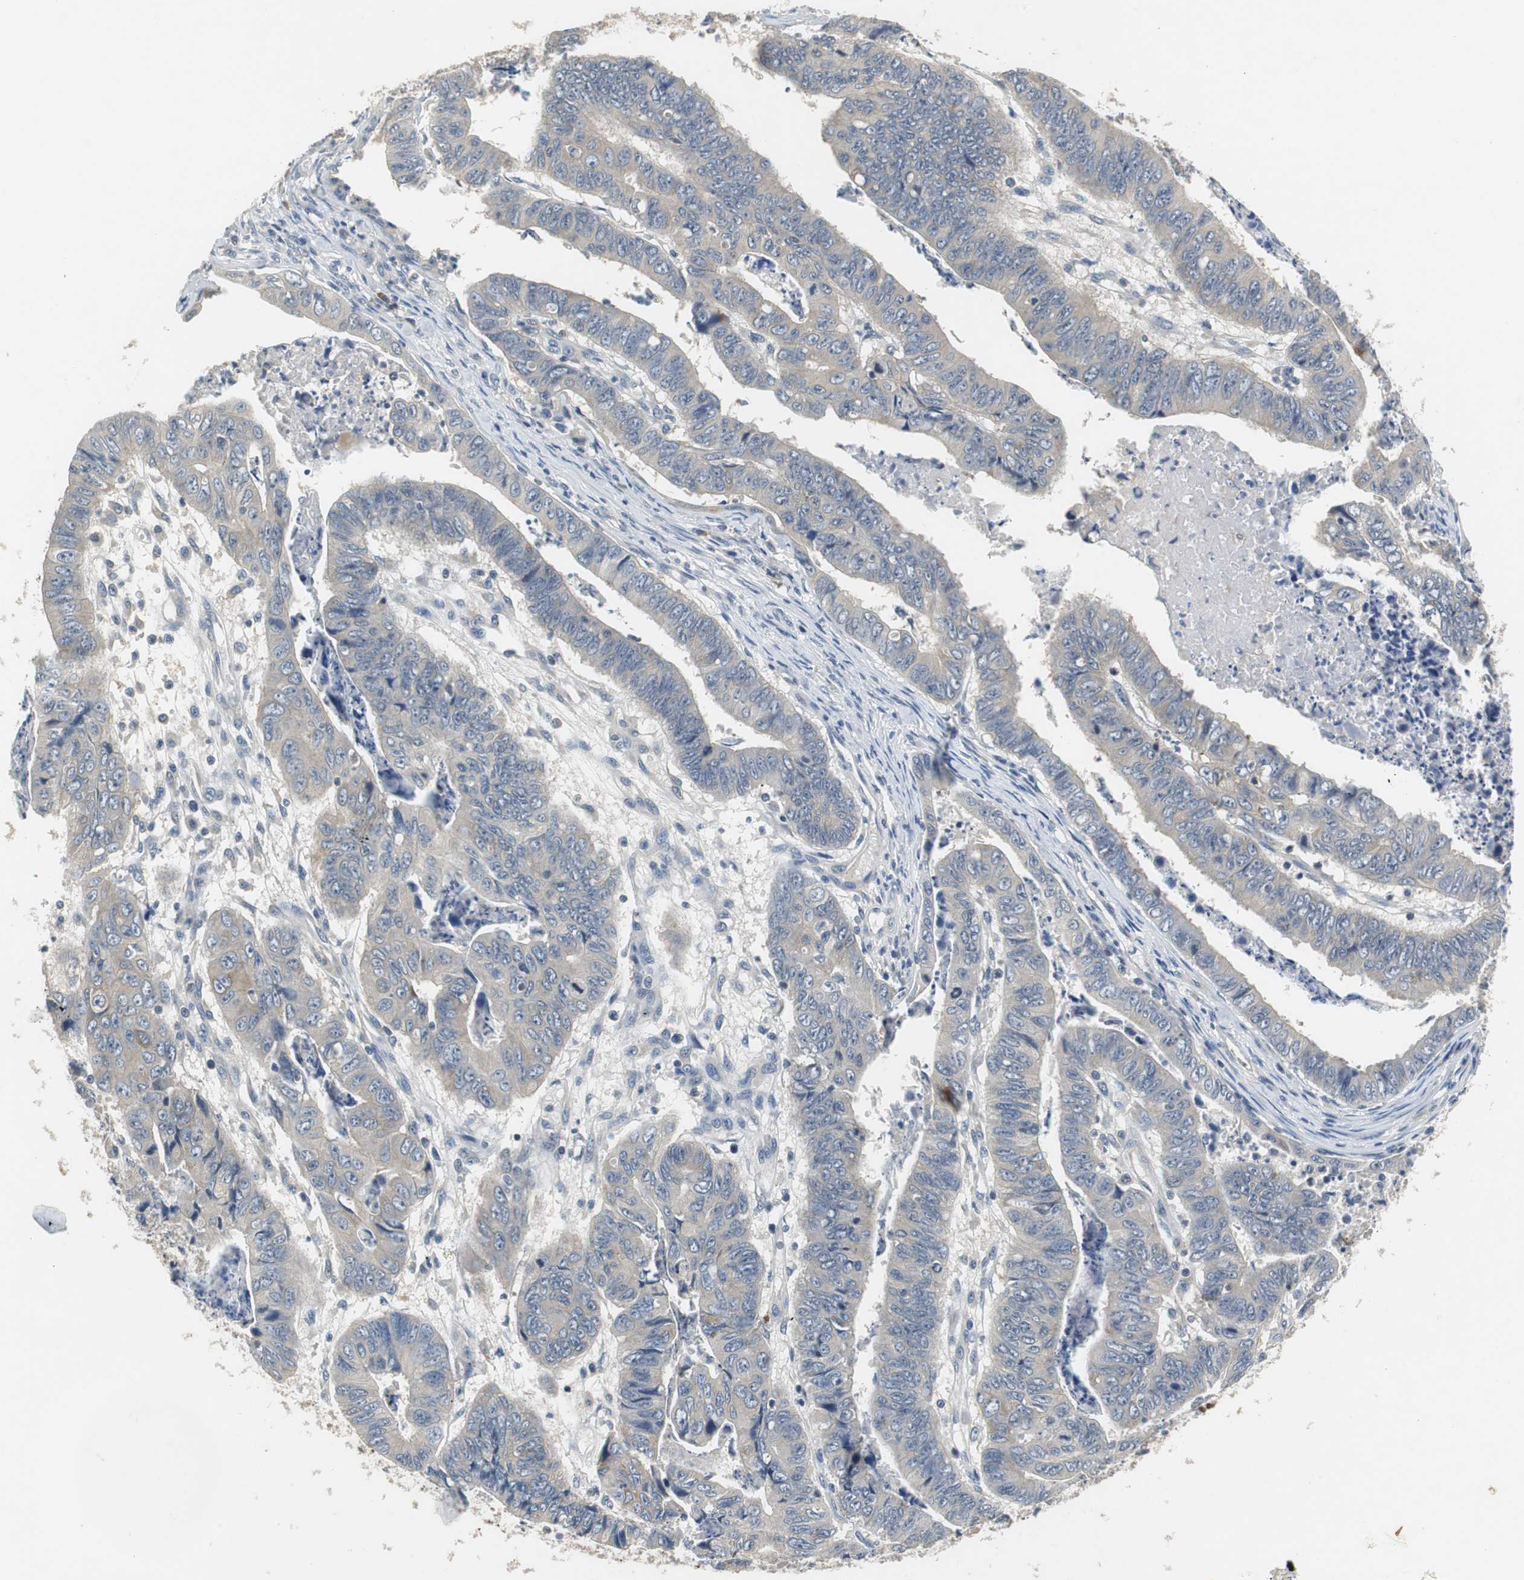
{"staining": {"intensity": "weak", "quantity": "25%-75%", "location": "cytoplasmic/membranous"}, "tissue": "stomach cancer", "cell_type": "Tumor cells", "image_type": "cancer", "snomed": [{"axis": "morphology", "description": "Adenocarcinoma, NOS"}, {"axis": "topography", "description": "Stomach, lower"}], "caption": "Immunohistochemical staining of stomach adenocarcinoma exhibits low levels of weak cytoplasmic/membranous protein positivity in about 25%-75% of tumor cells.", "gene": "GLCCI1", "patient": {"sex": "male", "age": 77}}